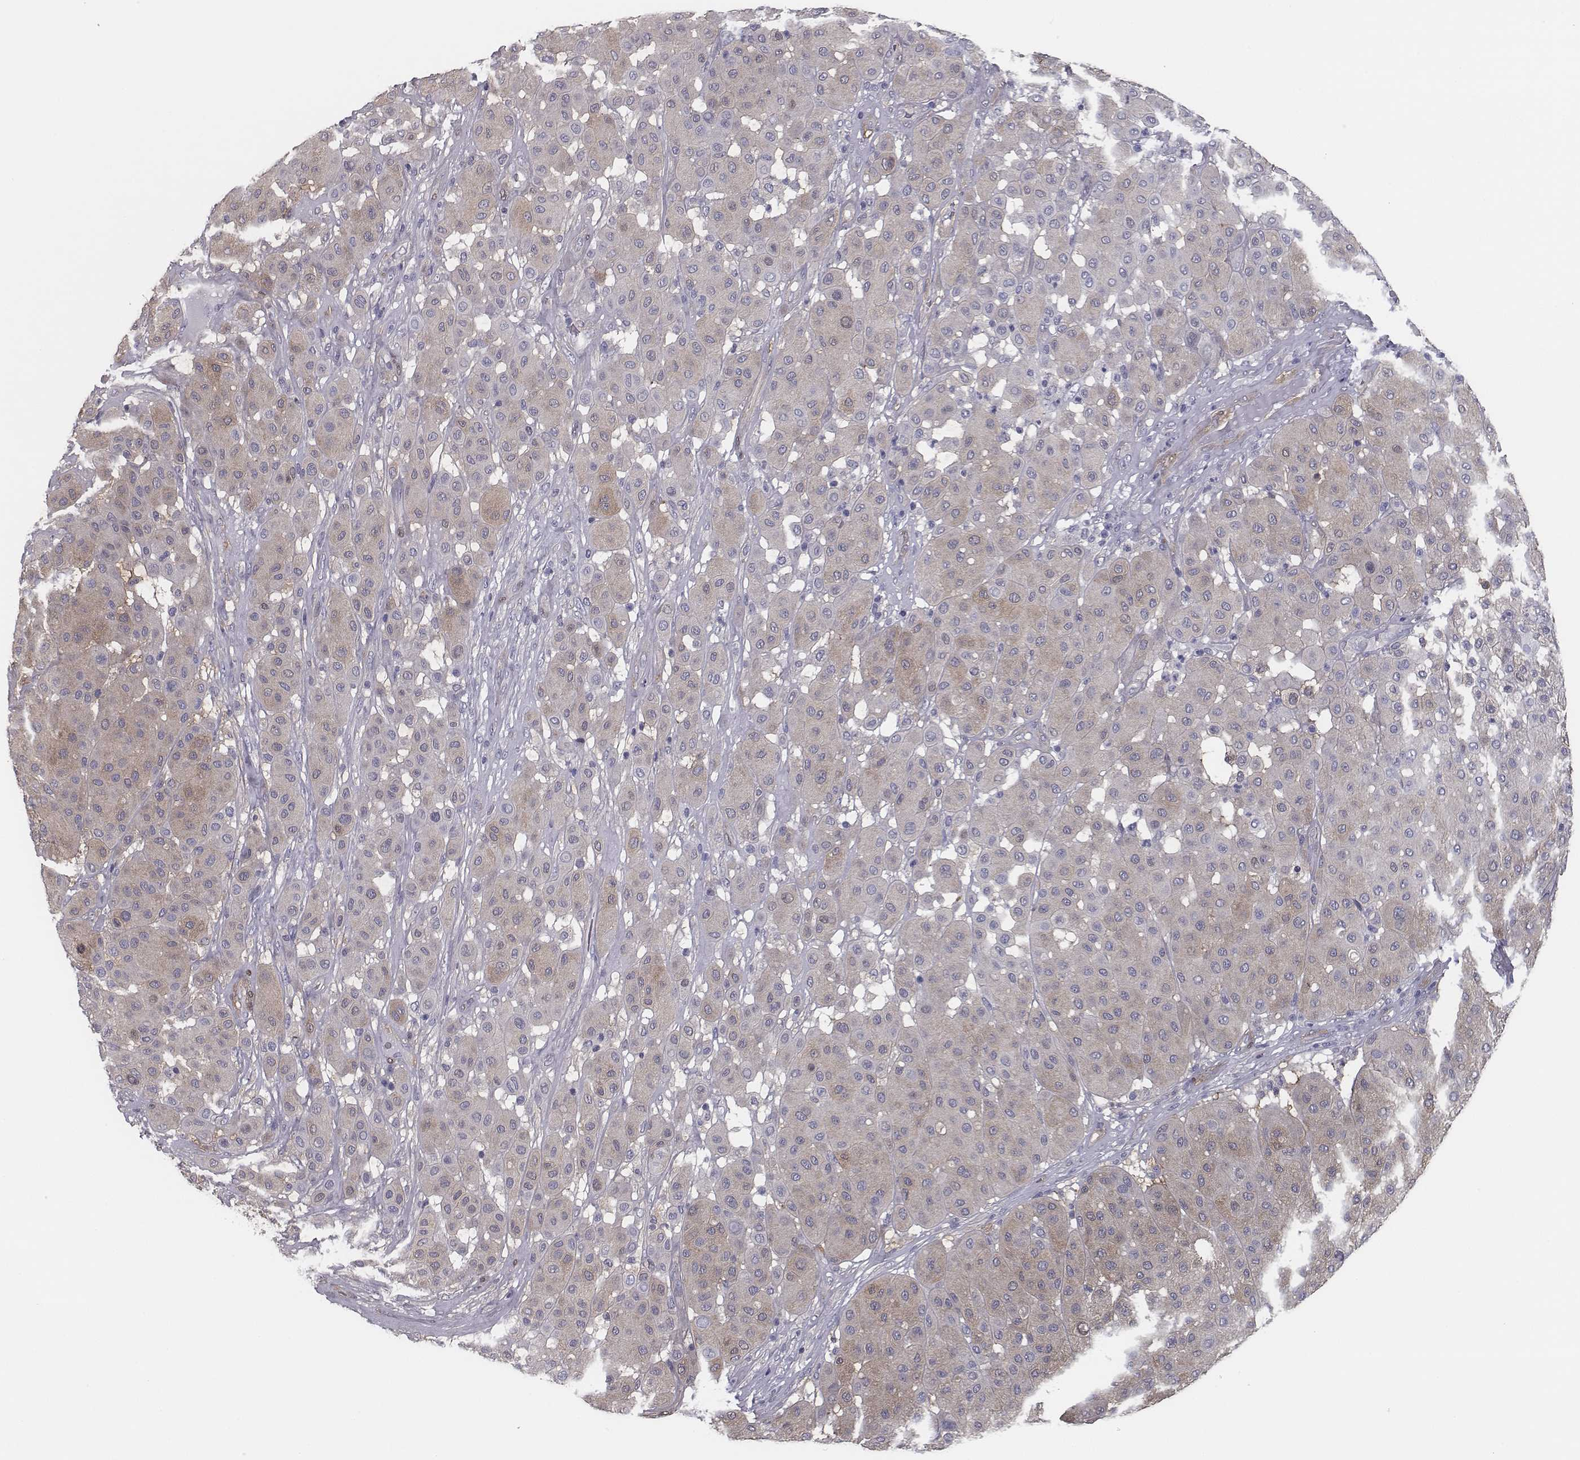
{"staining": {"intensity": "weak", "quantity": "<25%", "location": "cytoplasmic/membranous"}, "tissue": "melanoma", "cell_type": "Tumor cells", "image_type": "cancer", "snomed": [{"axis": "morphology", "description": "Malignant melanoma, Metastatic site"}, {"axis": "topography", "description": "Smooth muscle"}], "caption": "Histopathology image shows no protein staining in tumor cells of melanoma tissue.", "gene": "ISYNA1", "patient": {"sex": "male", "age": 41}}